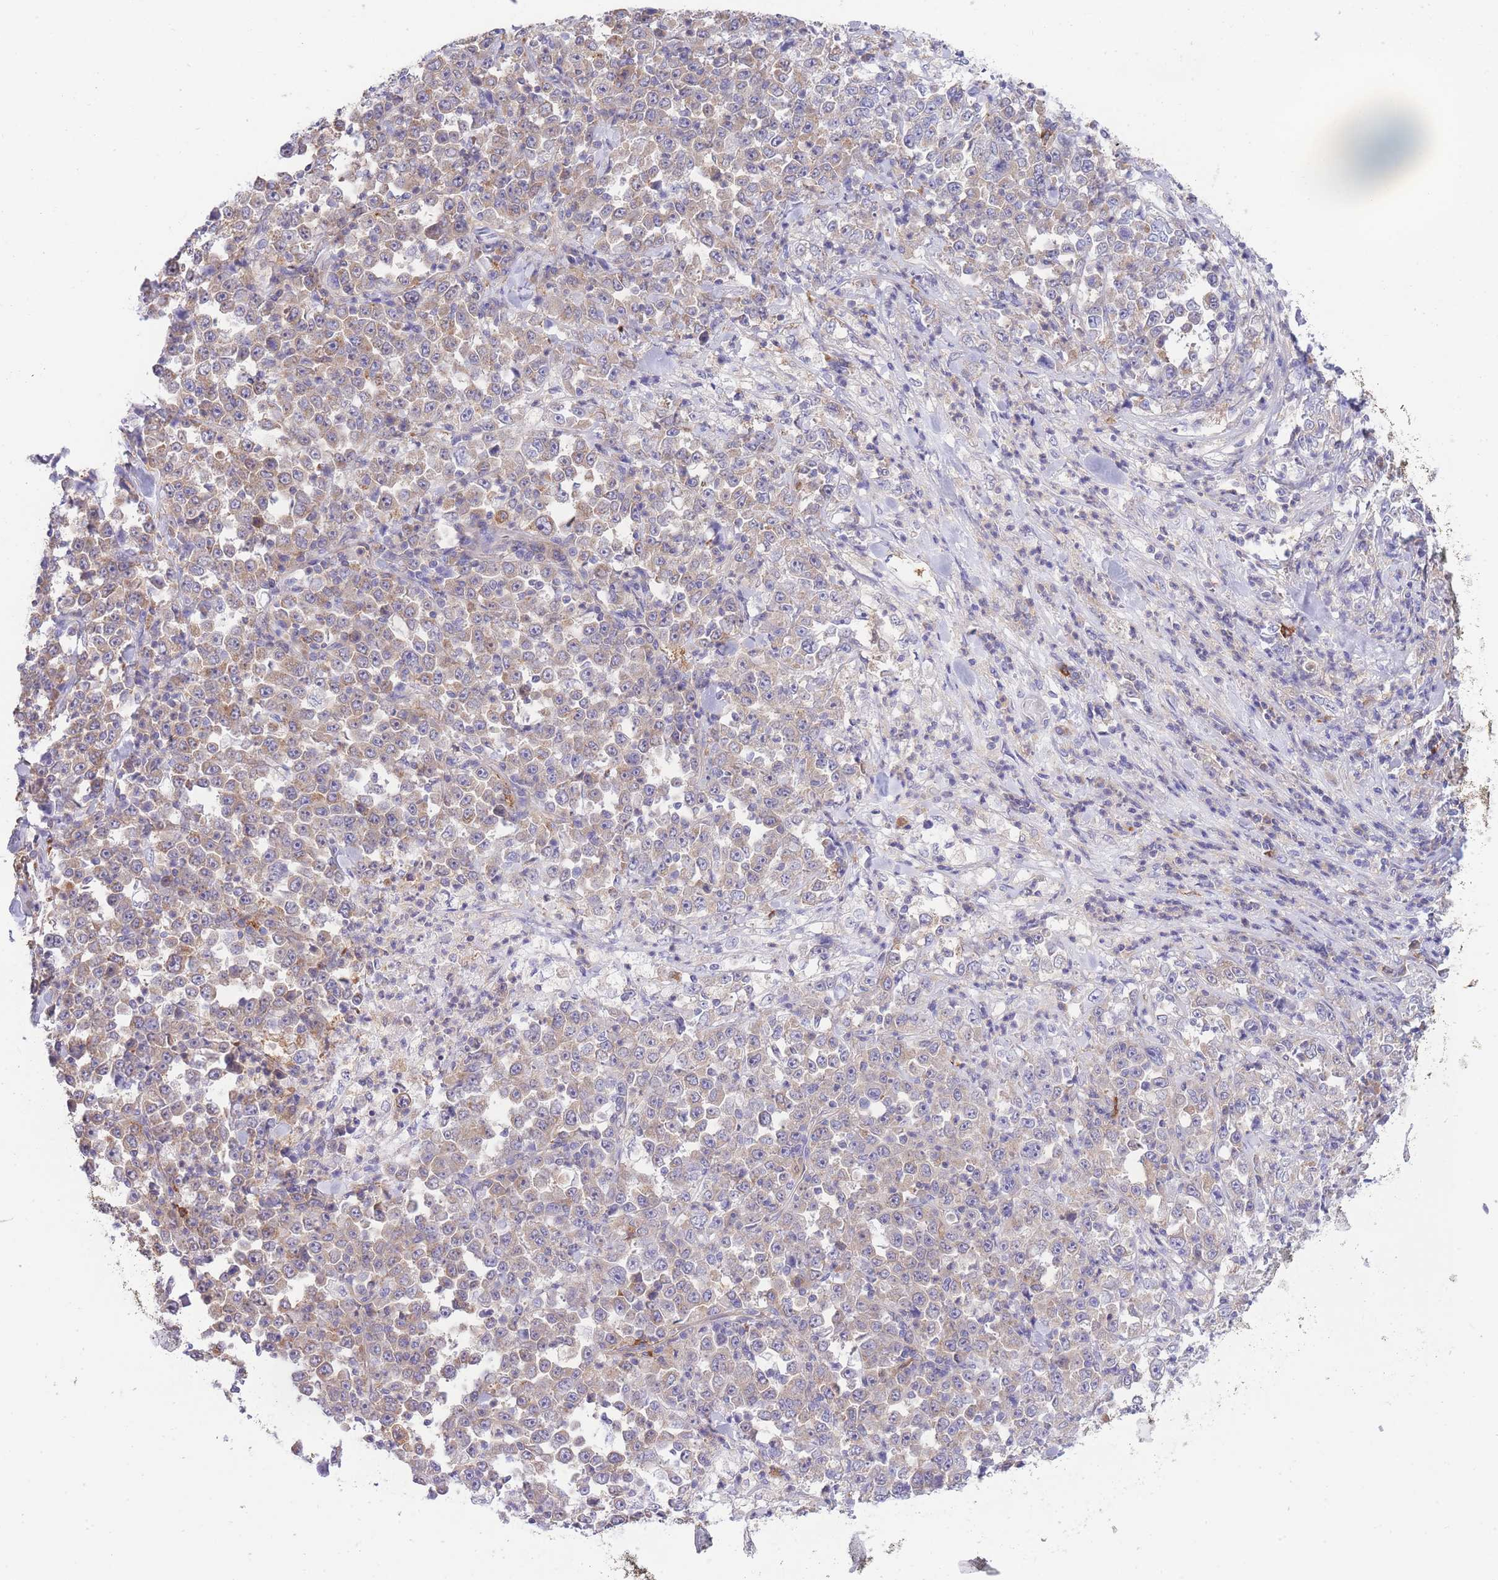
{"staining": {"intensity": "weak", "quantity": ">75%", "location": "cytoplasmic/membranous"}, "tissue": "stomach cancer", "cell_type": "Tumor cells", "image_type": "cancer", "snomed": [{"axis": "morphology", "description": "Normal tissue, NOS"}, {"axis": "morphology", "description": "Adenocarcinoma, NOS"}, {"axis": "topography", "description": "Stomach, upper"}, {"axis": "topography", "description": "Stomach"}], "caption": "Tumor cells display low levels of weak cytoplasmic/membranous positivity in about >75% of cells in adenocarcinoma (stomach).", "gene": "NAMPT", "patient": {"sex": "male", "age": 59}}